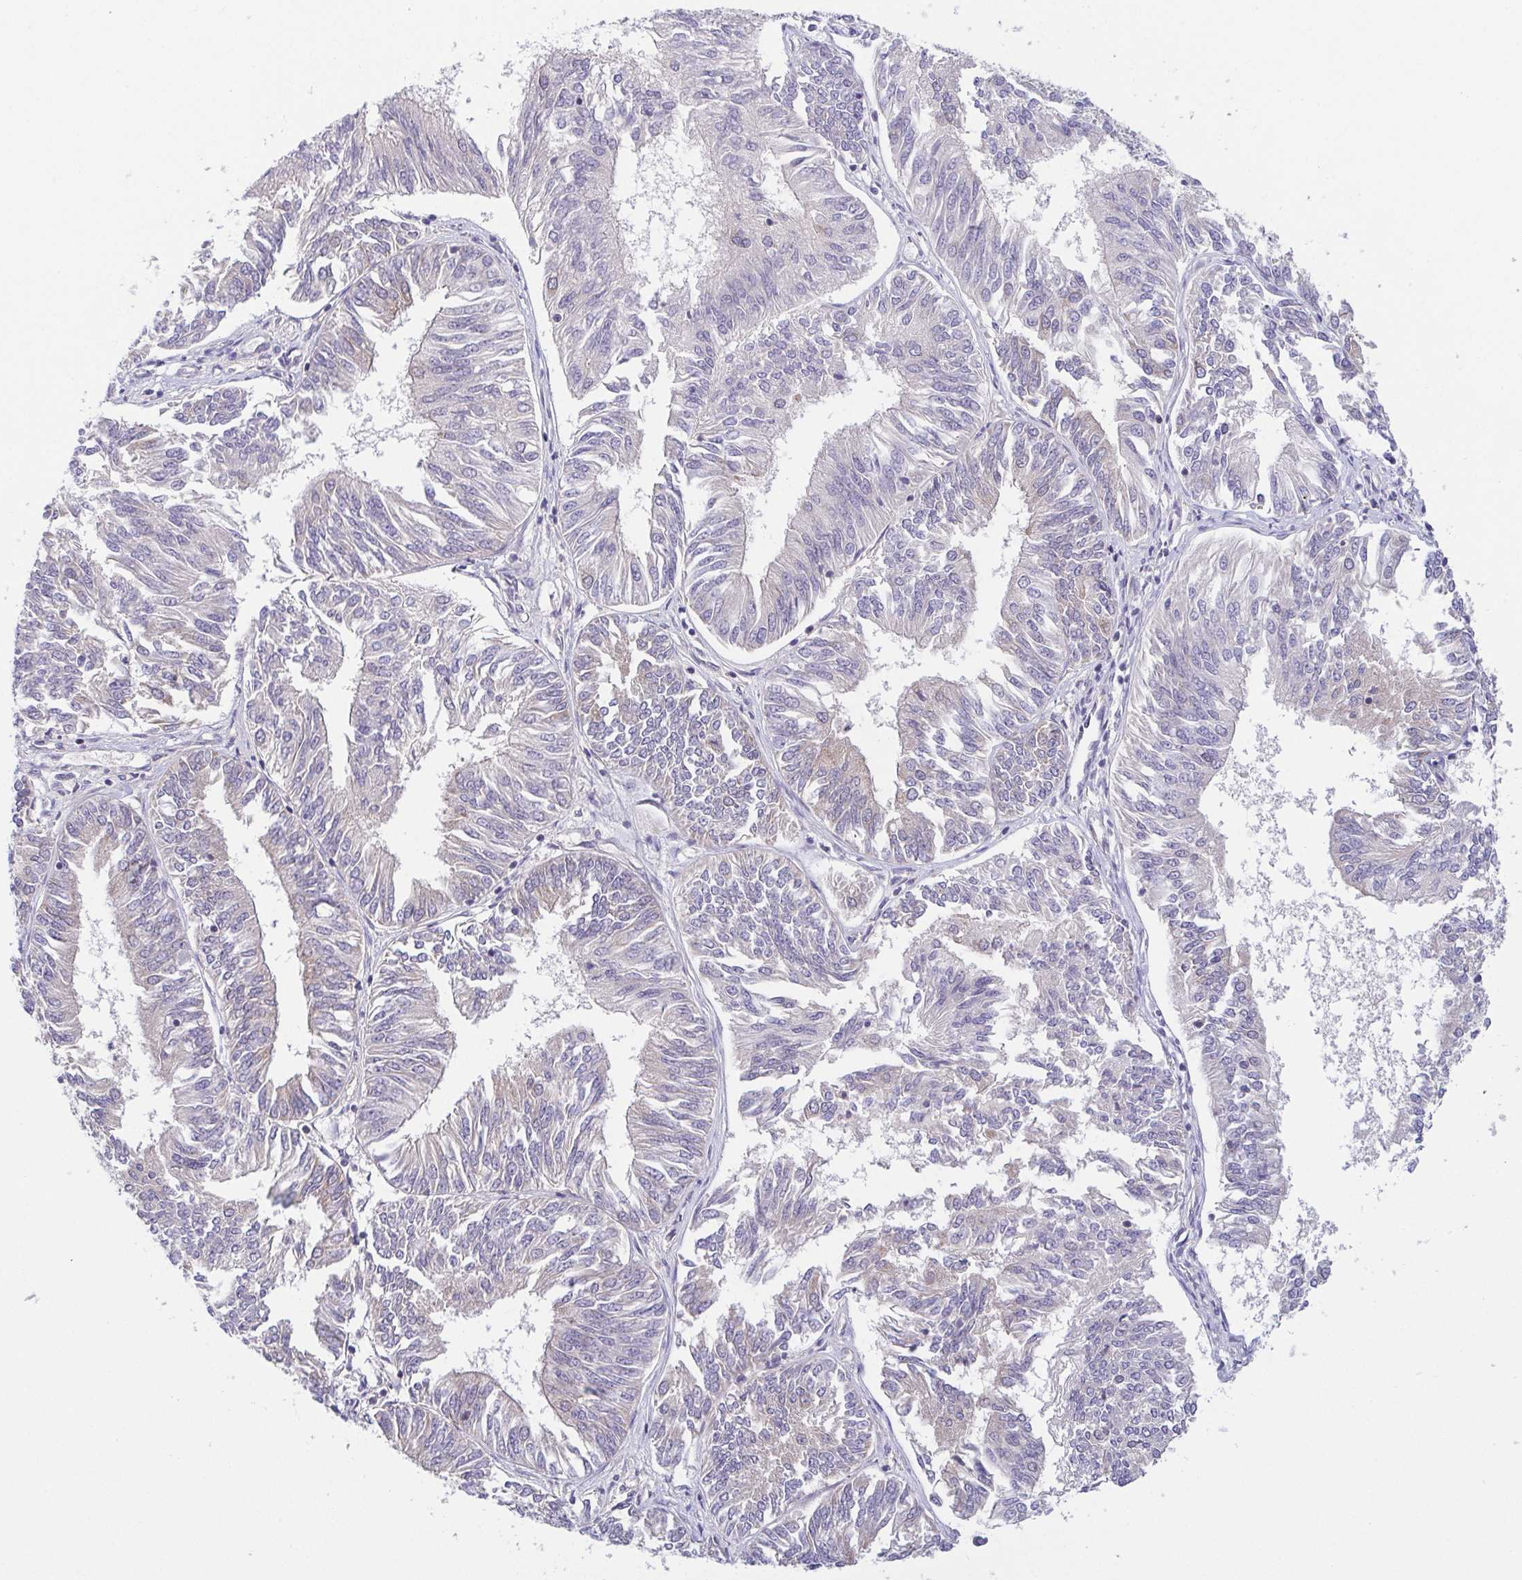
{"staining": {"intensity": "negative", "quantity": "none", "location": "none"}, "tissue": "endometrial cancer", "cell_type": "Tumor cells", "image_type": "cancer", "snomed": [{"axis": "morphology", "description": "Adenocarcinoma, NOS"}, {"axis": "topography", "description": "Endometrium"}], "caption": "Immunohistochemistry (IHC) image of human endometrial cancer (adenocarcinoma) stained for a protein (brown), which shows no expression in tumor cells. Nuclei are stained in blue.", "gene": "BCL2L1", "patient": {"sex": "female", "age": 58}}